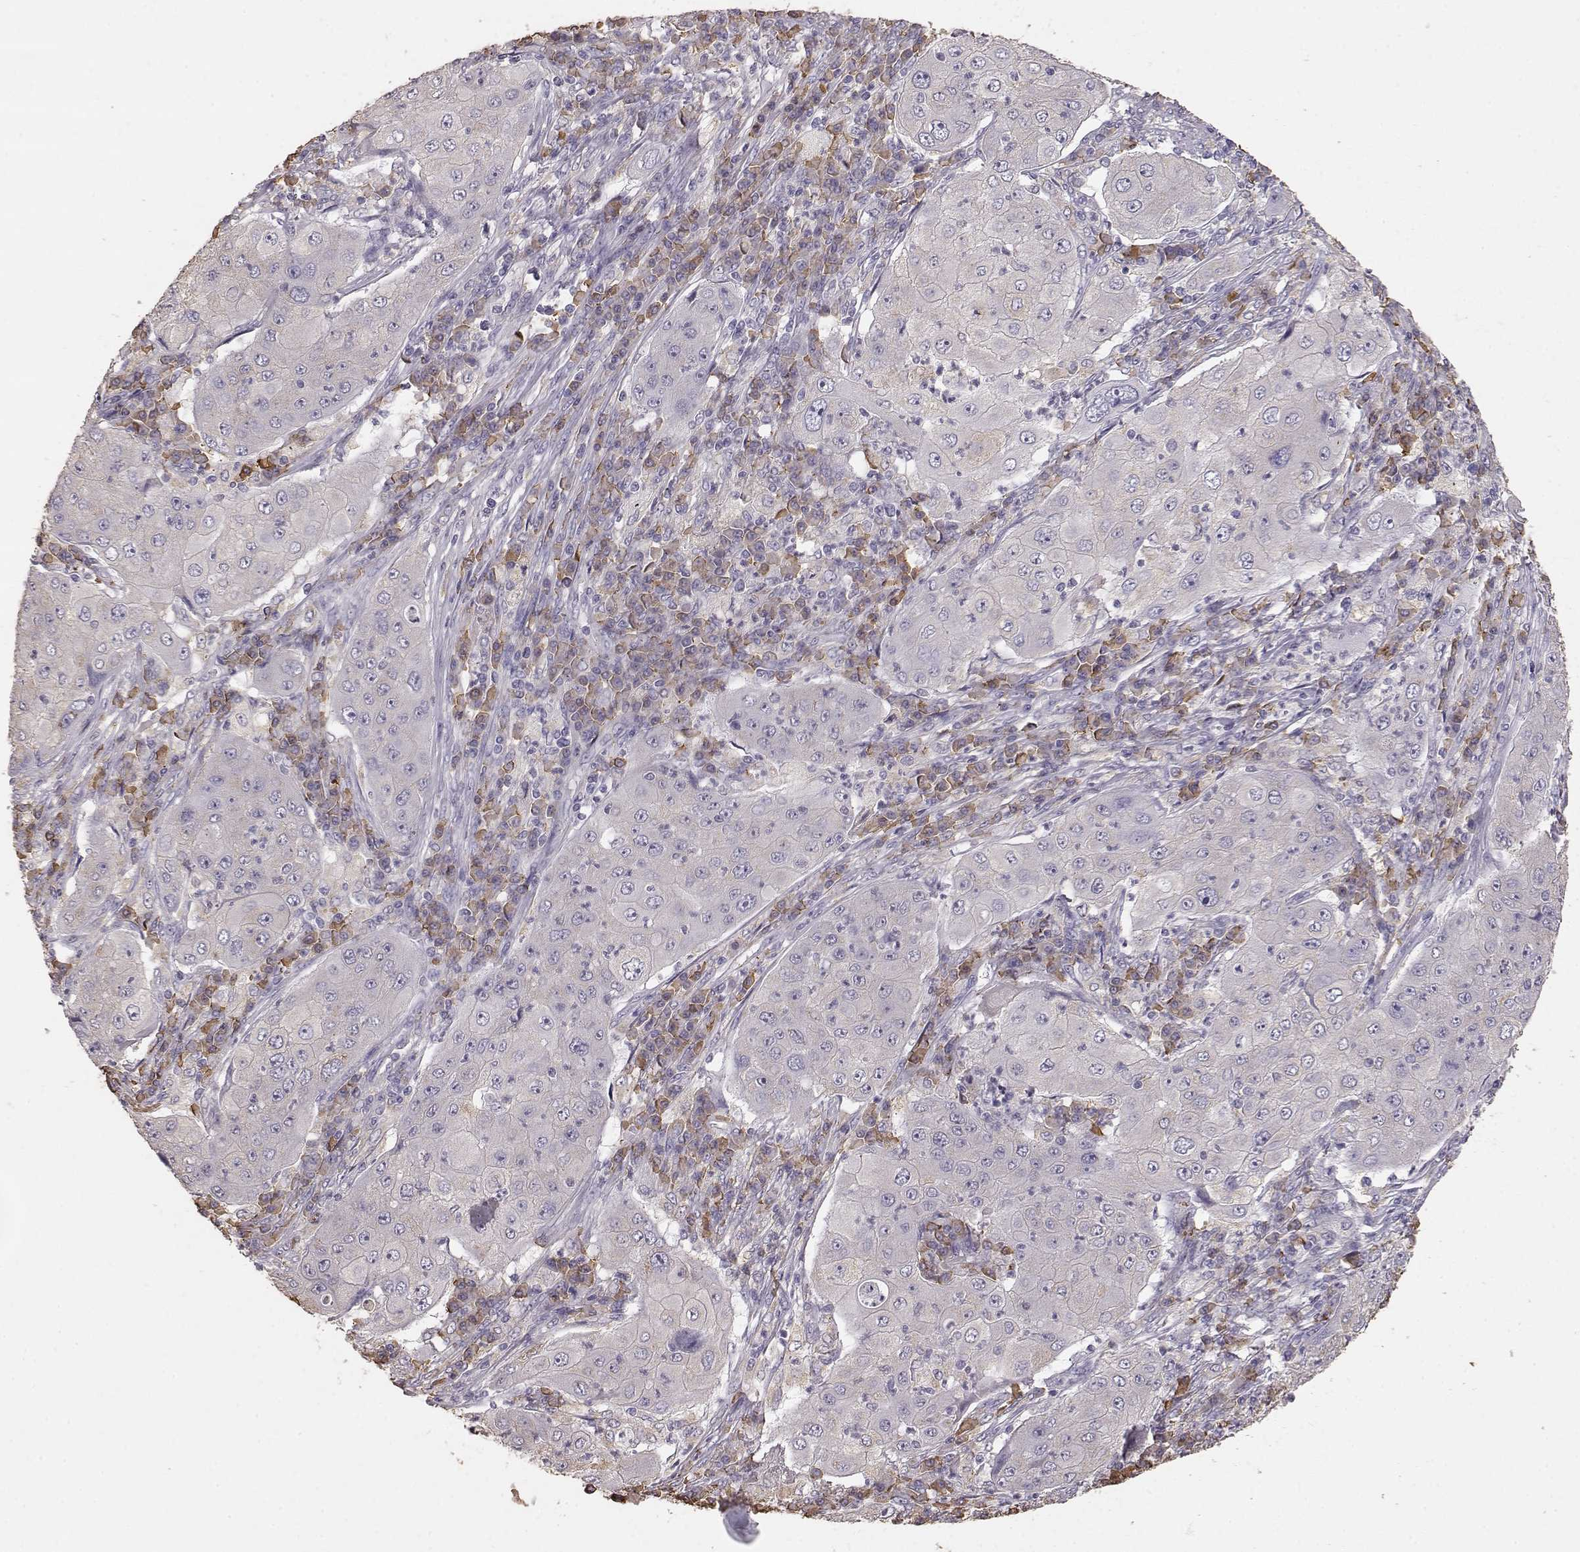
{"staining": {"intensity": "negative", "quantity": "none", "location": "none"}, "tissue": "lung cancer", "cell_type": "Tumor cells", "image_type": "cancer", "snomed": [{"axis": "morphology", "description": "Squamous cell carcinoma, NOS"}, {"axis": "topography", "description": "Lung"}], "caption": "IHC image of neoplastic tissue: human lung cancer stained with DAB (3,3'-diaminobenzidine) shows no significant protein positivity in tumor cells.", "gene": "GABRG3", "patient": {"sex": "female", "age": 59}}